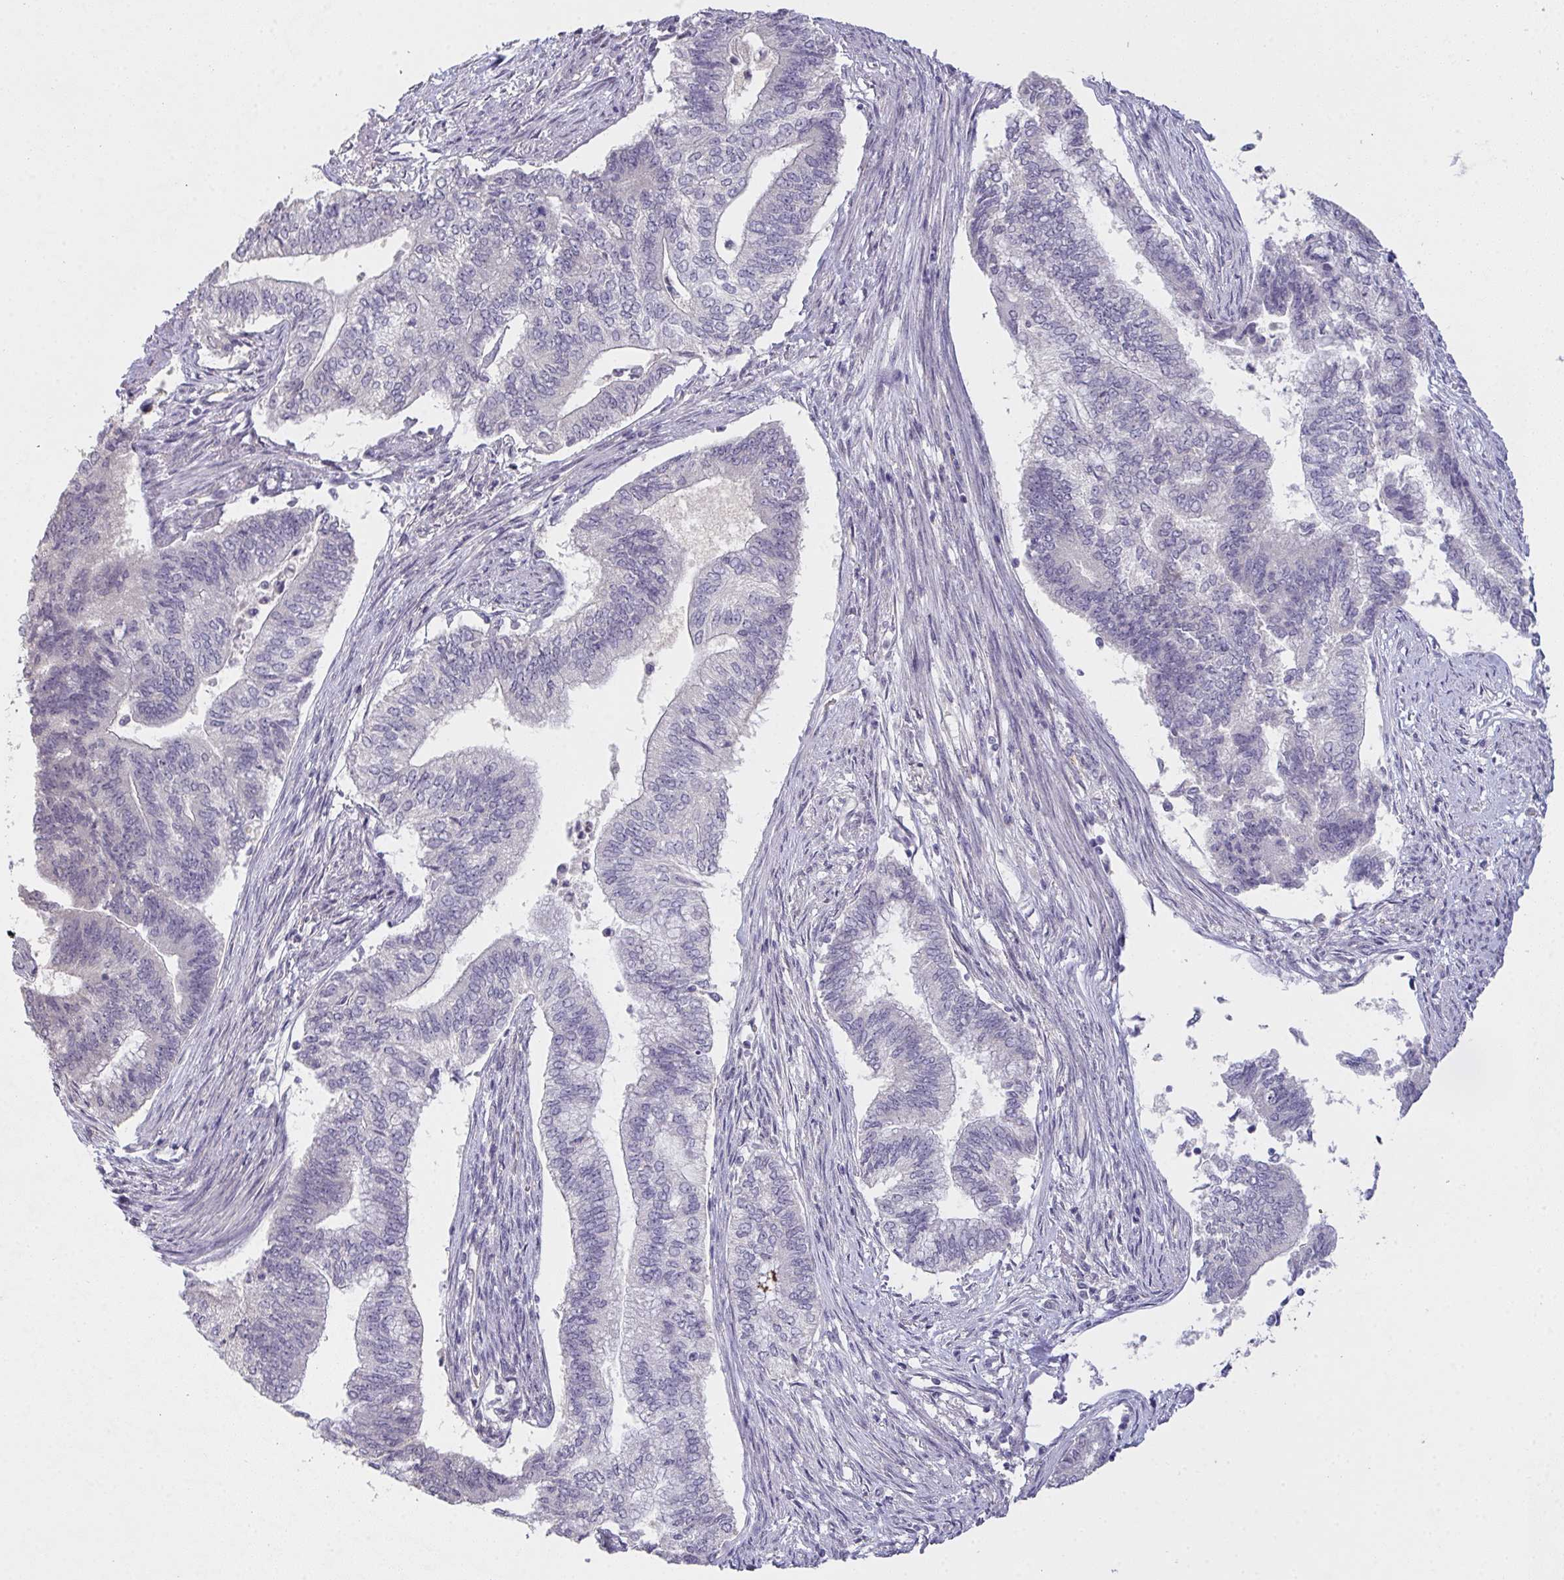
{"staining": {"intensity": "negative", "quantity": "none", "location": "none"}, "tissue": "endometrial cancer", "cell_type": "Tumor cells", "image_type": "cancer", "snomed": [{"axis": "morphology", "description": "Adenocarcinoma, NOS"}, {"axis": "topography", "description": "Endometrium"}], "caption": "This is an IHC photomicrograph of human endometrial adenocarcinoma. There is no expression in tumor cells.", "gene": "TMEM219", "patient": {"sex": "female", "age": 65}}